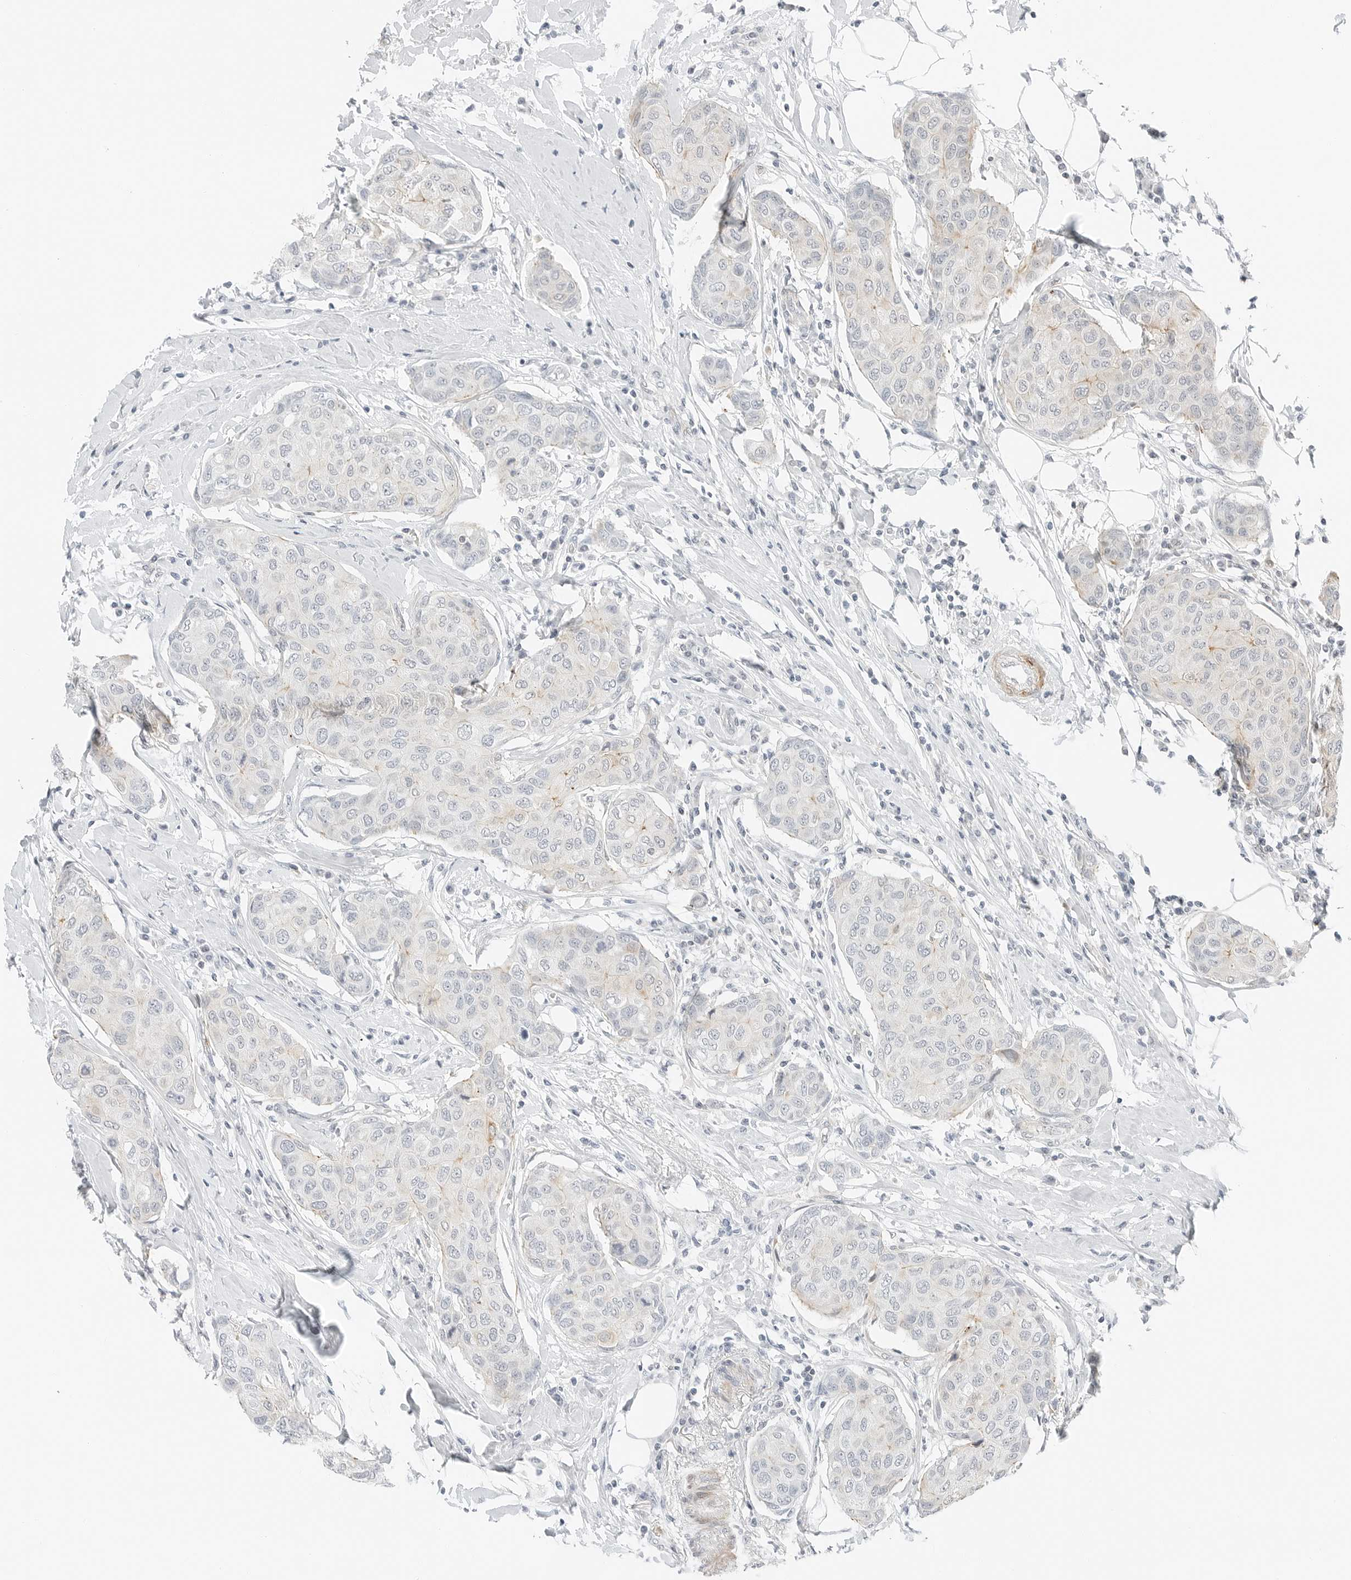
{"staining": {"intensity": "negative", "quantity": "none", "location": "none"}, "tissue": "breast cancer", "cell_type": "Tumor cells", "image_type": "cancer", "snomed": [{"axis": "morphology", "description": "Duct carcinoma"}, {"axis": "topography", "description": "Breast"}], "caption": "There is no significant positivity in tumor cells of infiltrating ductal carcinoma (breast).", "gene": "IQCC", "patient": {"sex": "female", "age": 80}}